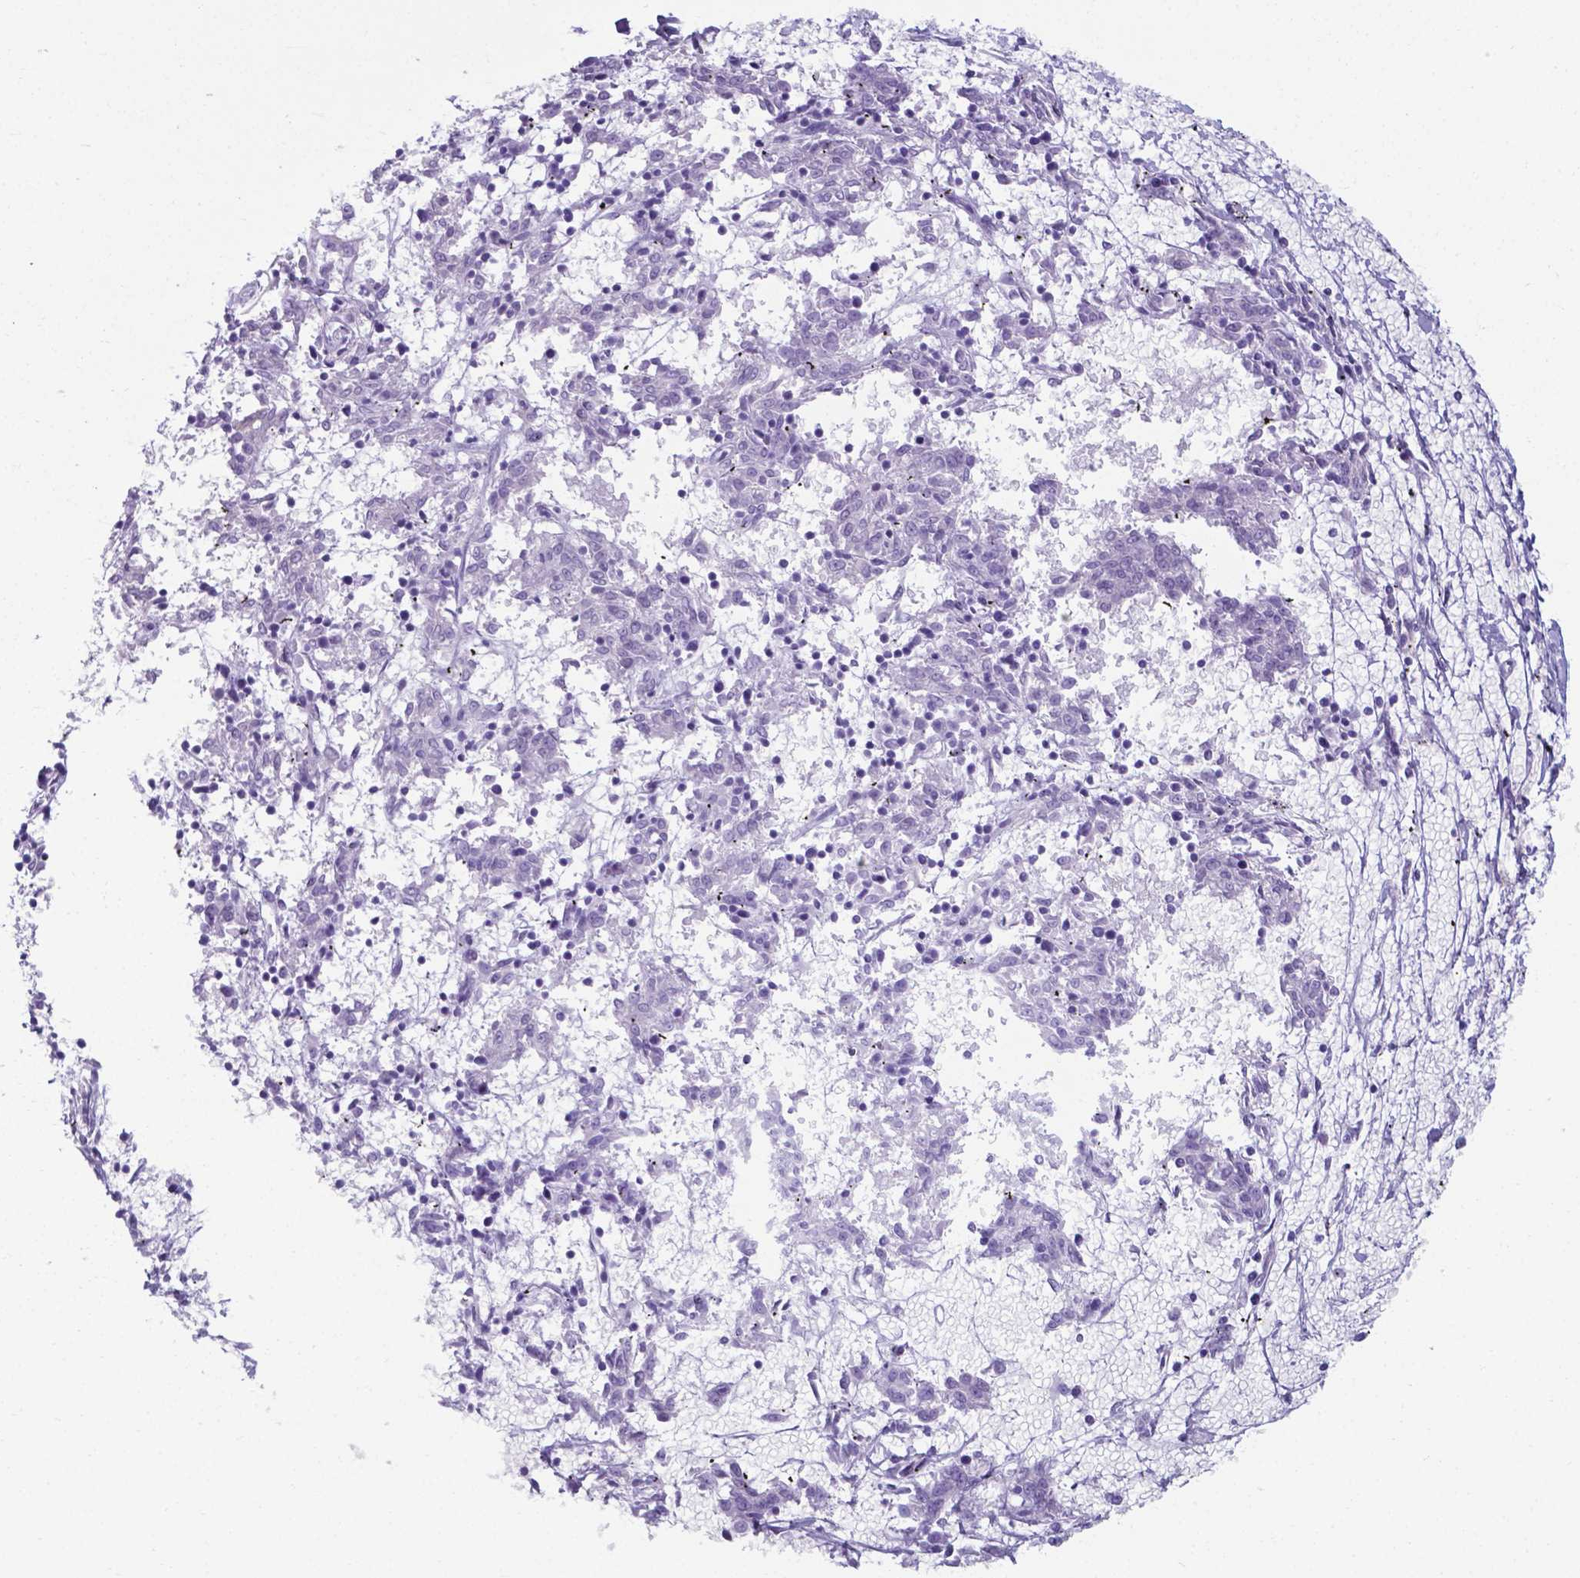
{"staining": {"intensity": "negative", "quantity": "none", "location": "none"}, "tissue": "melanoma", "cell_type": "Tumor cells", "image_type": "cancer", "snomed": [{"axis": "morphology", "description": "Malignant melanoma, NOS"}, {"axis": "topography", "description": "Skin"}], "caption": "Protein analysis of malignant melanoma exhibits no significant staining in tumor cells. The staining was performed using DAB (3,3'-diaminobenzidine) to visualize the protein expression in brown, while the nuclei were stained in blue with hematoxylin (Magnification: 20x).", "gene": "AP5B1", "patient": {"sex": "female", "age": 72}}